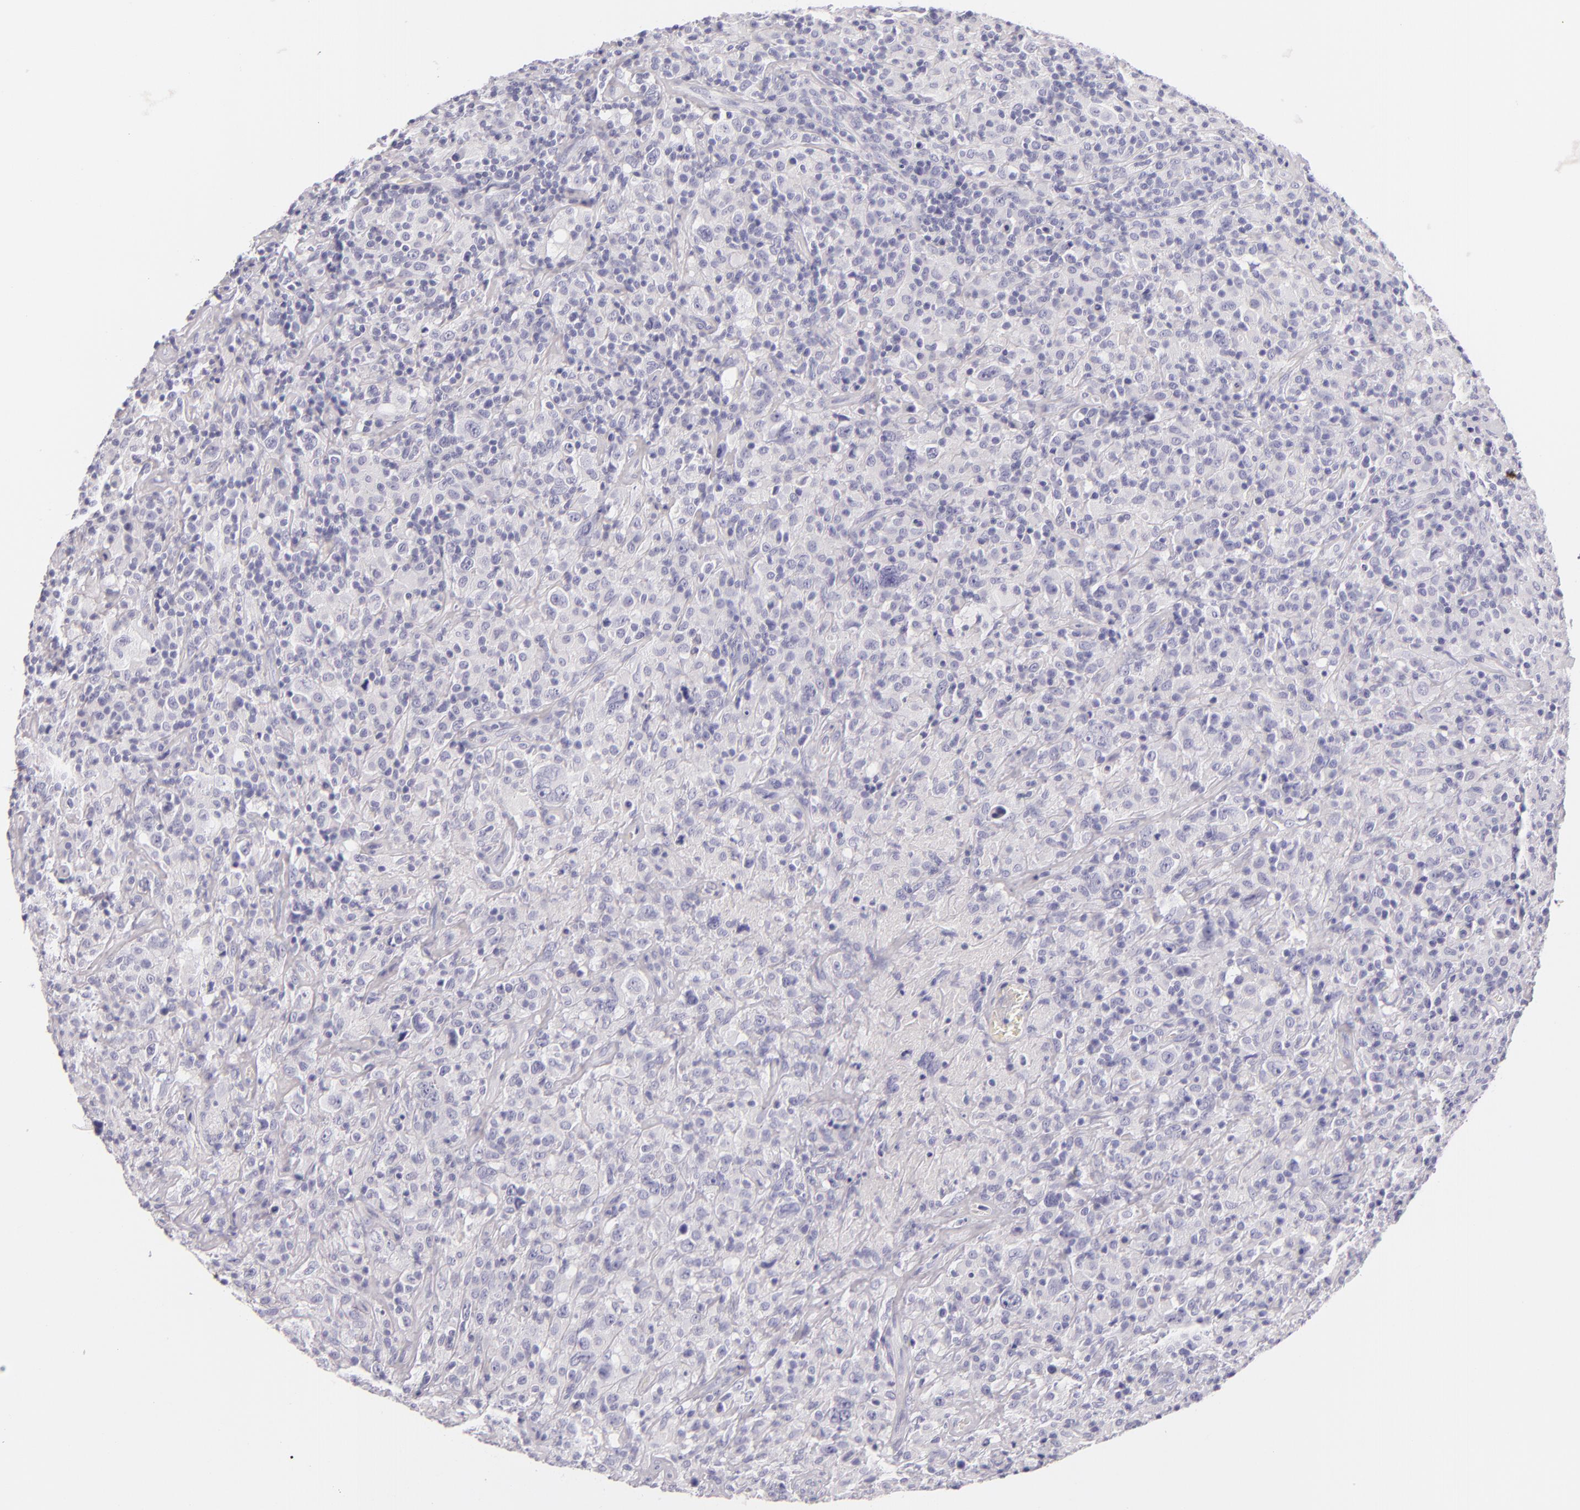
{"staining": {"intensity": "negative", "quantity": "none", "location": "none"}, "tissue": "lymphoma", "cell_type": "Tumor cells", "image_type": "cancer", "snomed": [{"axis": "morphology", "description": "Hodgkin's disease, NOS"}, {"axis": "topography", "description": "Lymph node"}], "caption": "An image of Hodgkin's disease stained for a protein demonstrates no brown staining in tumor cells. Brightfield microscopy of IHC stained with DAB (brown) and hematoxylin (blue), captured at high magnification.", "gene": "INA", "patient": {"sex": "male", "age": 46}}